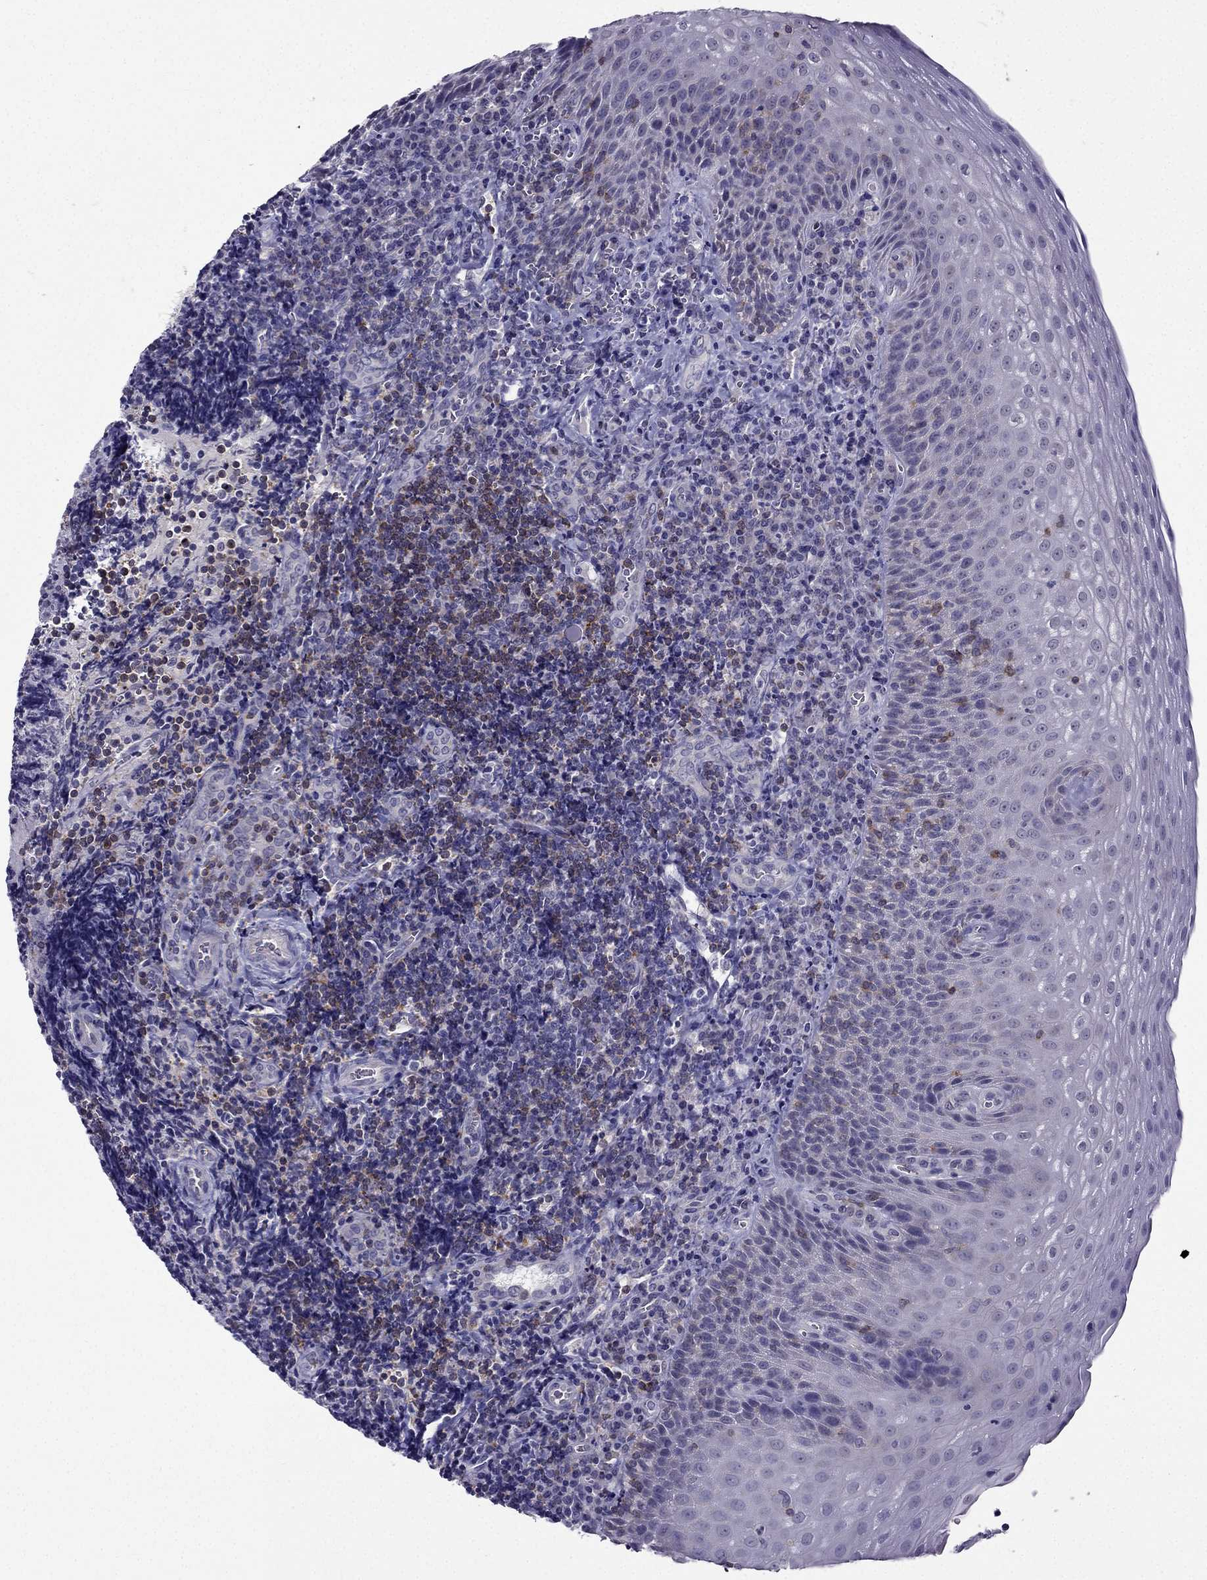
{"staining": {"intensity": "negative", "quantity": "none", "location": "none"}, "tissue": "tonsil", "cell_type": "Germinal center cells", "image_type": "normal", "snomed": [{"axis": "morphology", "description": "Normal tissue, NOS"}, {"axis": "morphology", "description": "Inflammation, NOS"}, {"axis": "topography", "description": "Tonsil"}], "caption": "IHC micrograph of benign tonsil: tonsil stained with DAB reveals no significant protein expression in germinal center cells.", "gene": "AAK1", "patient": {"sex": "female", "age": 31}}